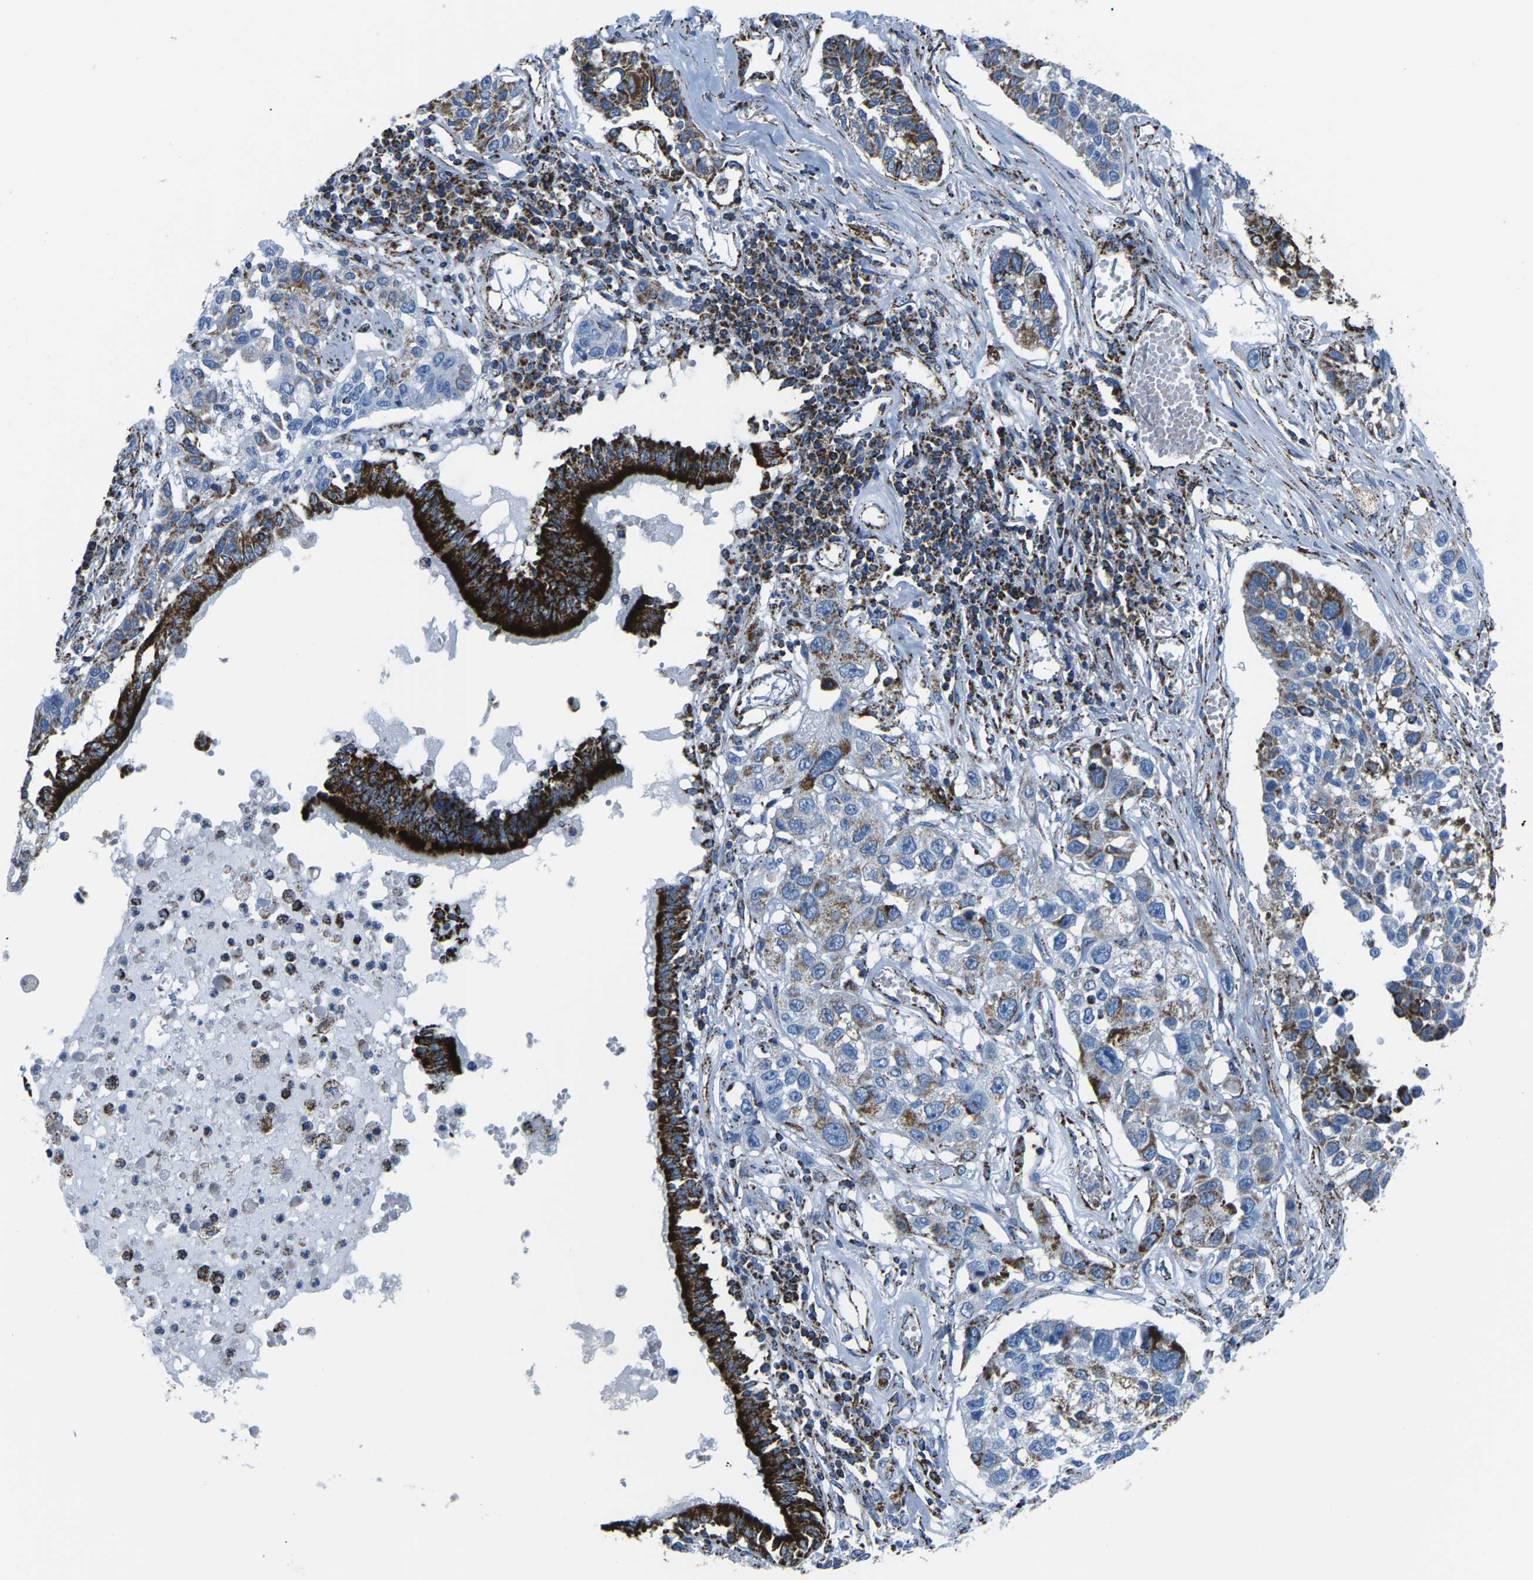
{"staining": {"intensity": "strong", "quantity": "25%-75%", "location": "cytoplasmic/membranous"}, "tissue": "lung cancer", "cell_type": "Tumor cells", "image_type": "cancer", "snomed": [{"axis": "morphology", "description": "Squamous cell carcinoma, NOS"}, {"axis": "topography", "description": "Lung"}], "caption": "Protein staining exhibits strong cytoplasmic/membranous staining in approximately 25%-75% of tumor cells in lung squamous cell carcinoma.", "gene": "MT-CO2", "patient": {"sex": "male", "age": 71}}